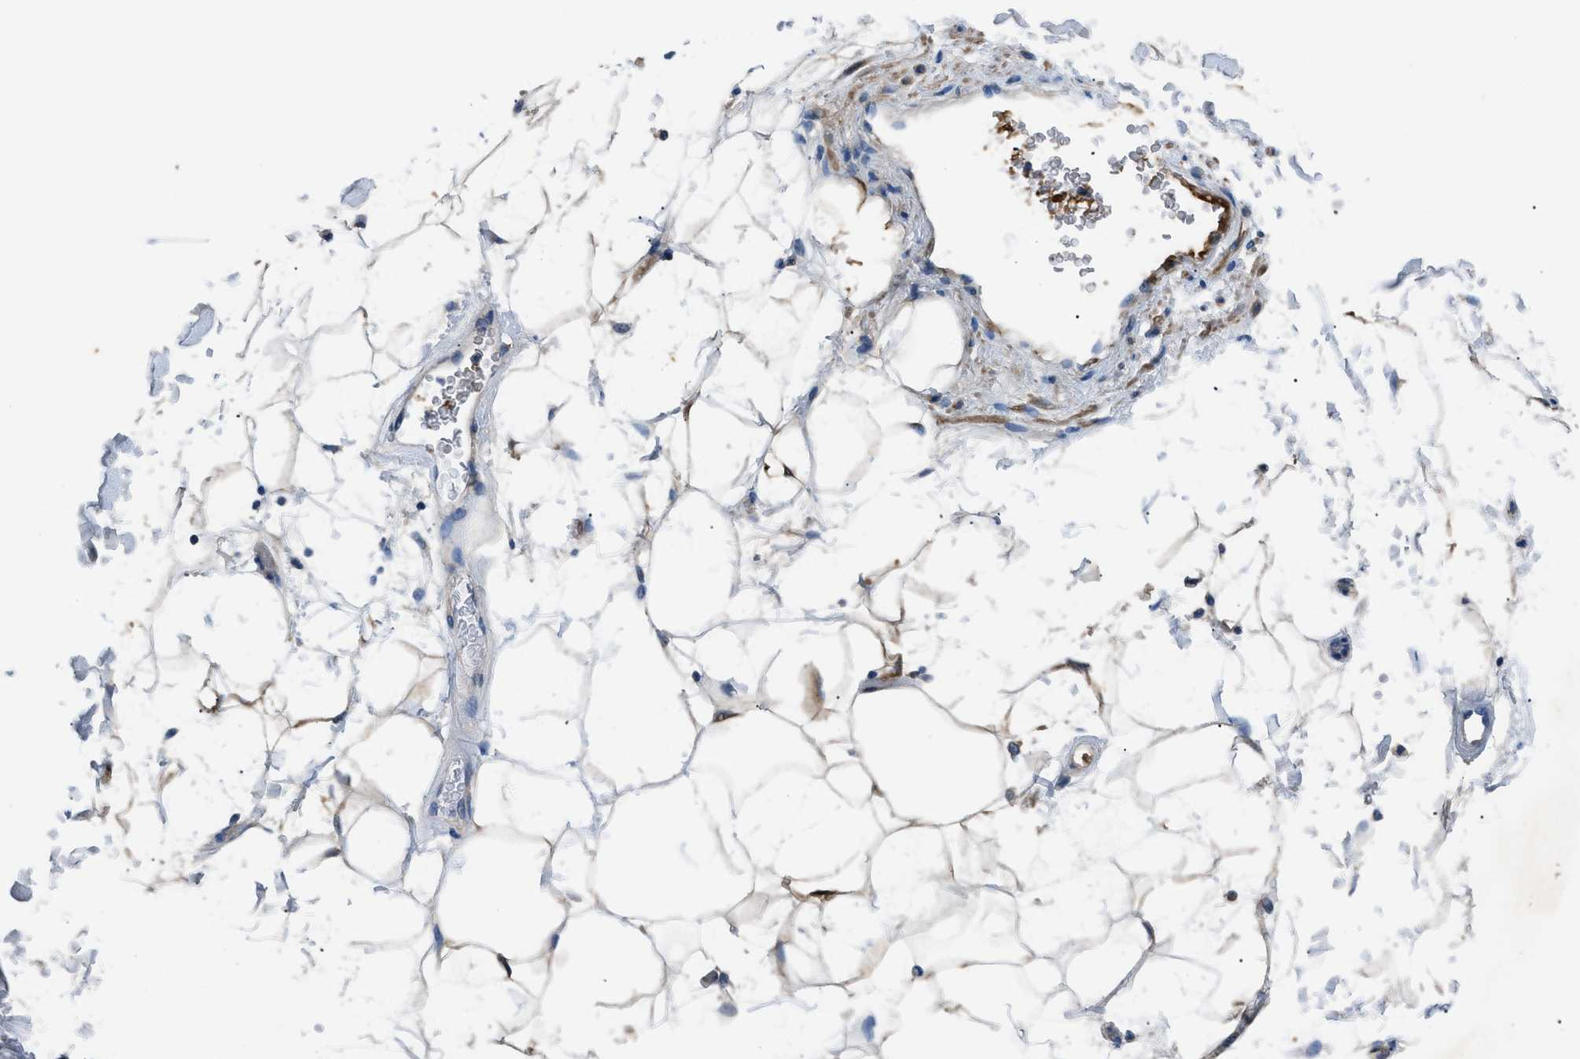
{"staining": {"intensity": "negative", "quantity": "none", "location": "none"}, "tissue": "adipose tissue", "cell_type": "Adipocytes", "image_type": "normal", "snomed": [{"axis": "morphology", "description": "Normal tissue, NOS"}, {"axis": "topography", "description": "Soft tissue"}], "caption": "The micrograph shows no staining of adipocytes in benign adipose tissue. (IHC, brightfield microscopy, high magnification).", "gene": "SGCZ", "patient": {"sex": "male", "age": 72}}